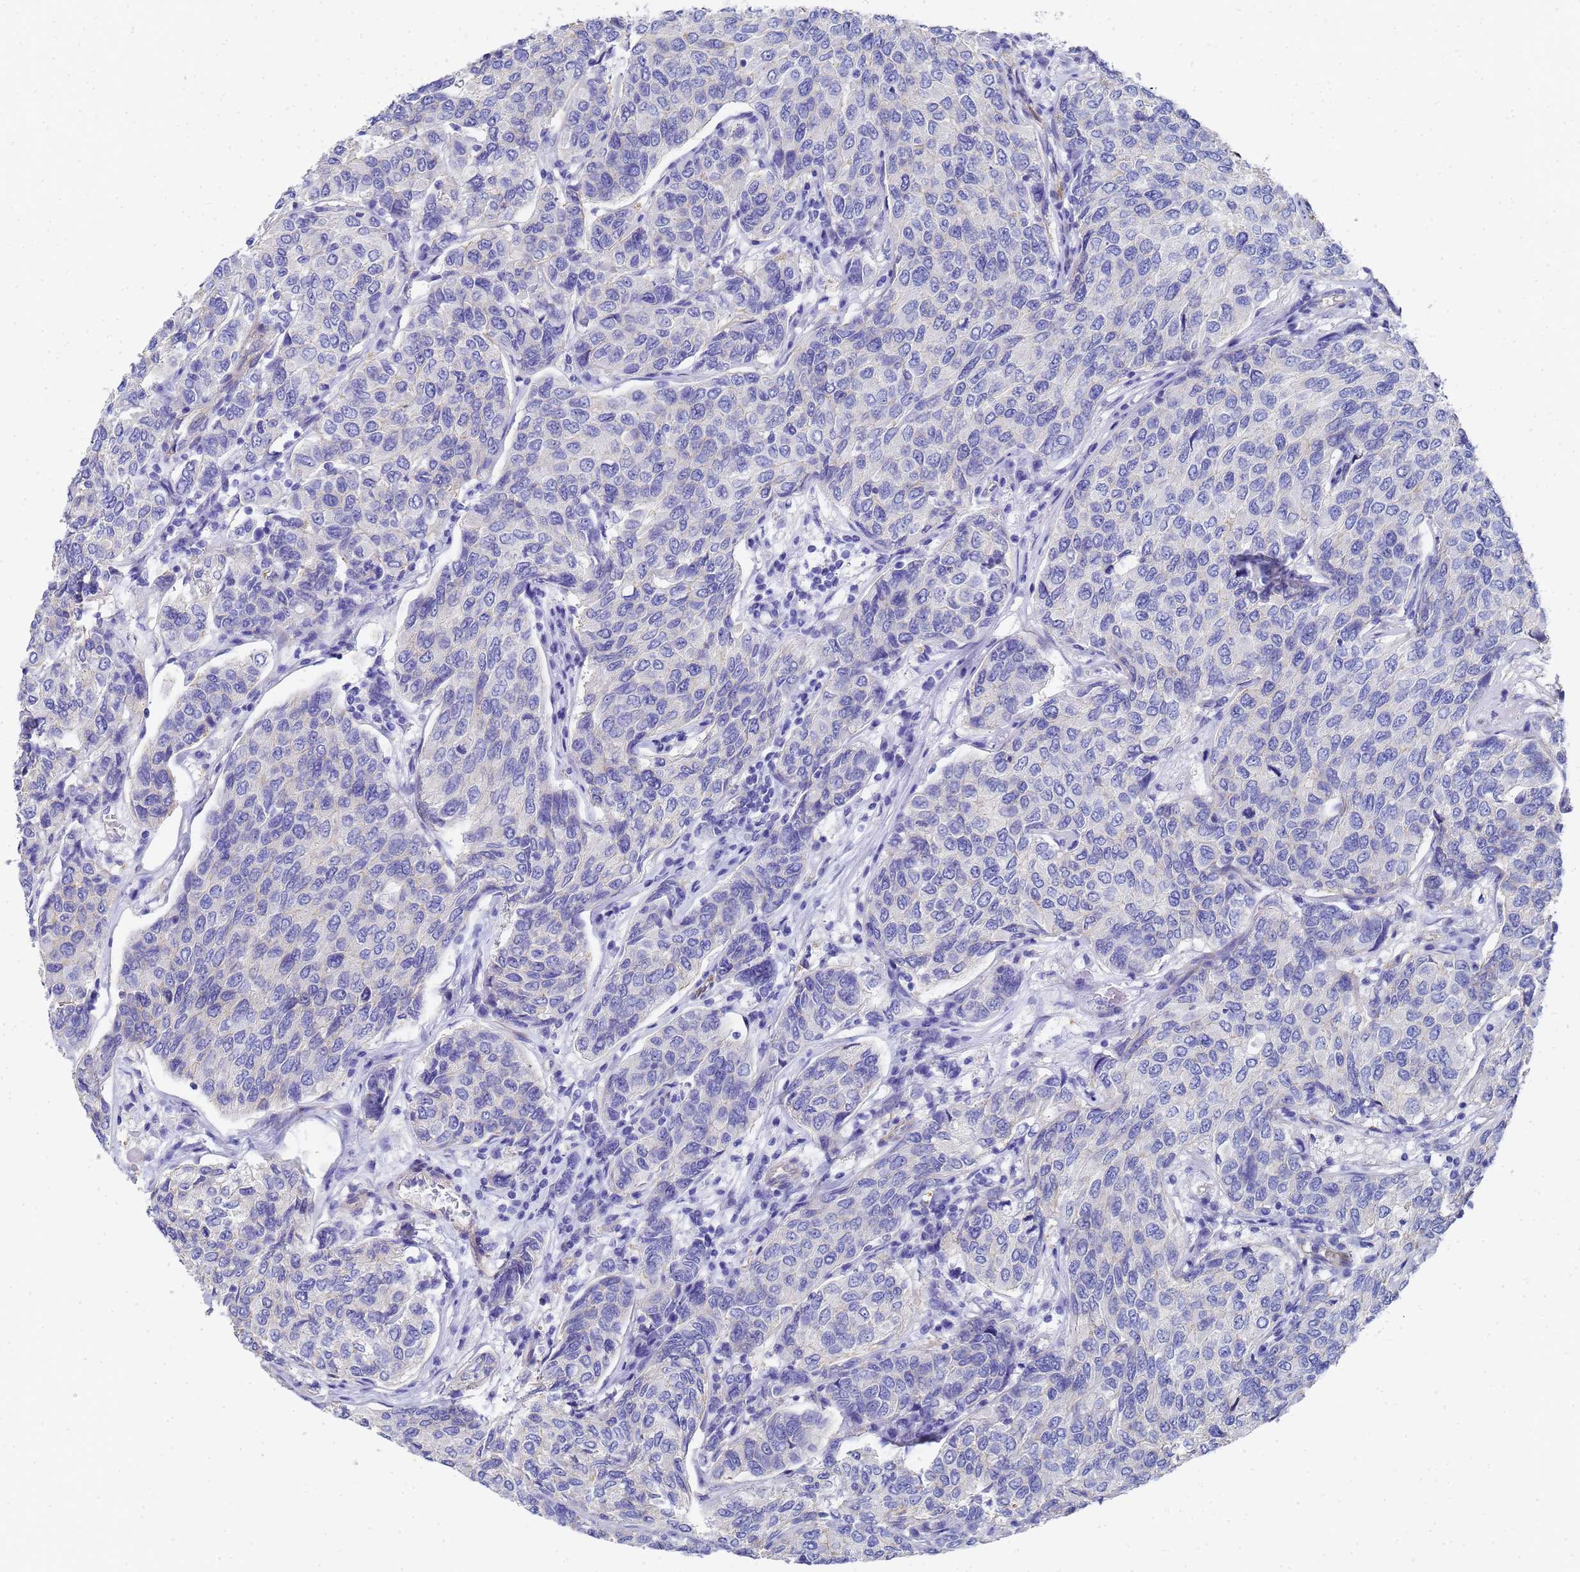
{"staining": {"intensity": "negative", "quantity": "none", "location": "none"}, "tissue": "breast cancer", "cell_type": "Tumor cells", "image_type": "cancer", "snomed": [{"axis": "morphology", "description": "Duct carcinoma"}, {"axis": "topography", "description": "Breast"}], "caption": "Tumor cells show no significant protein expression in breast cancer (invasive ductal carcinoma). (DAB (3,3'-diaminobenzidine) IHC, high magnification).", "gene": "TUBB1", "patient": {"sex": "female", "age": 55}}